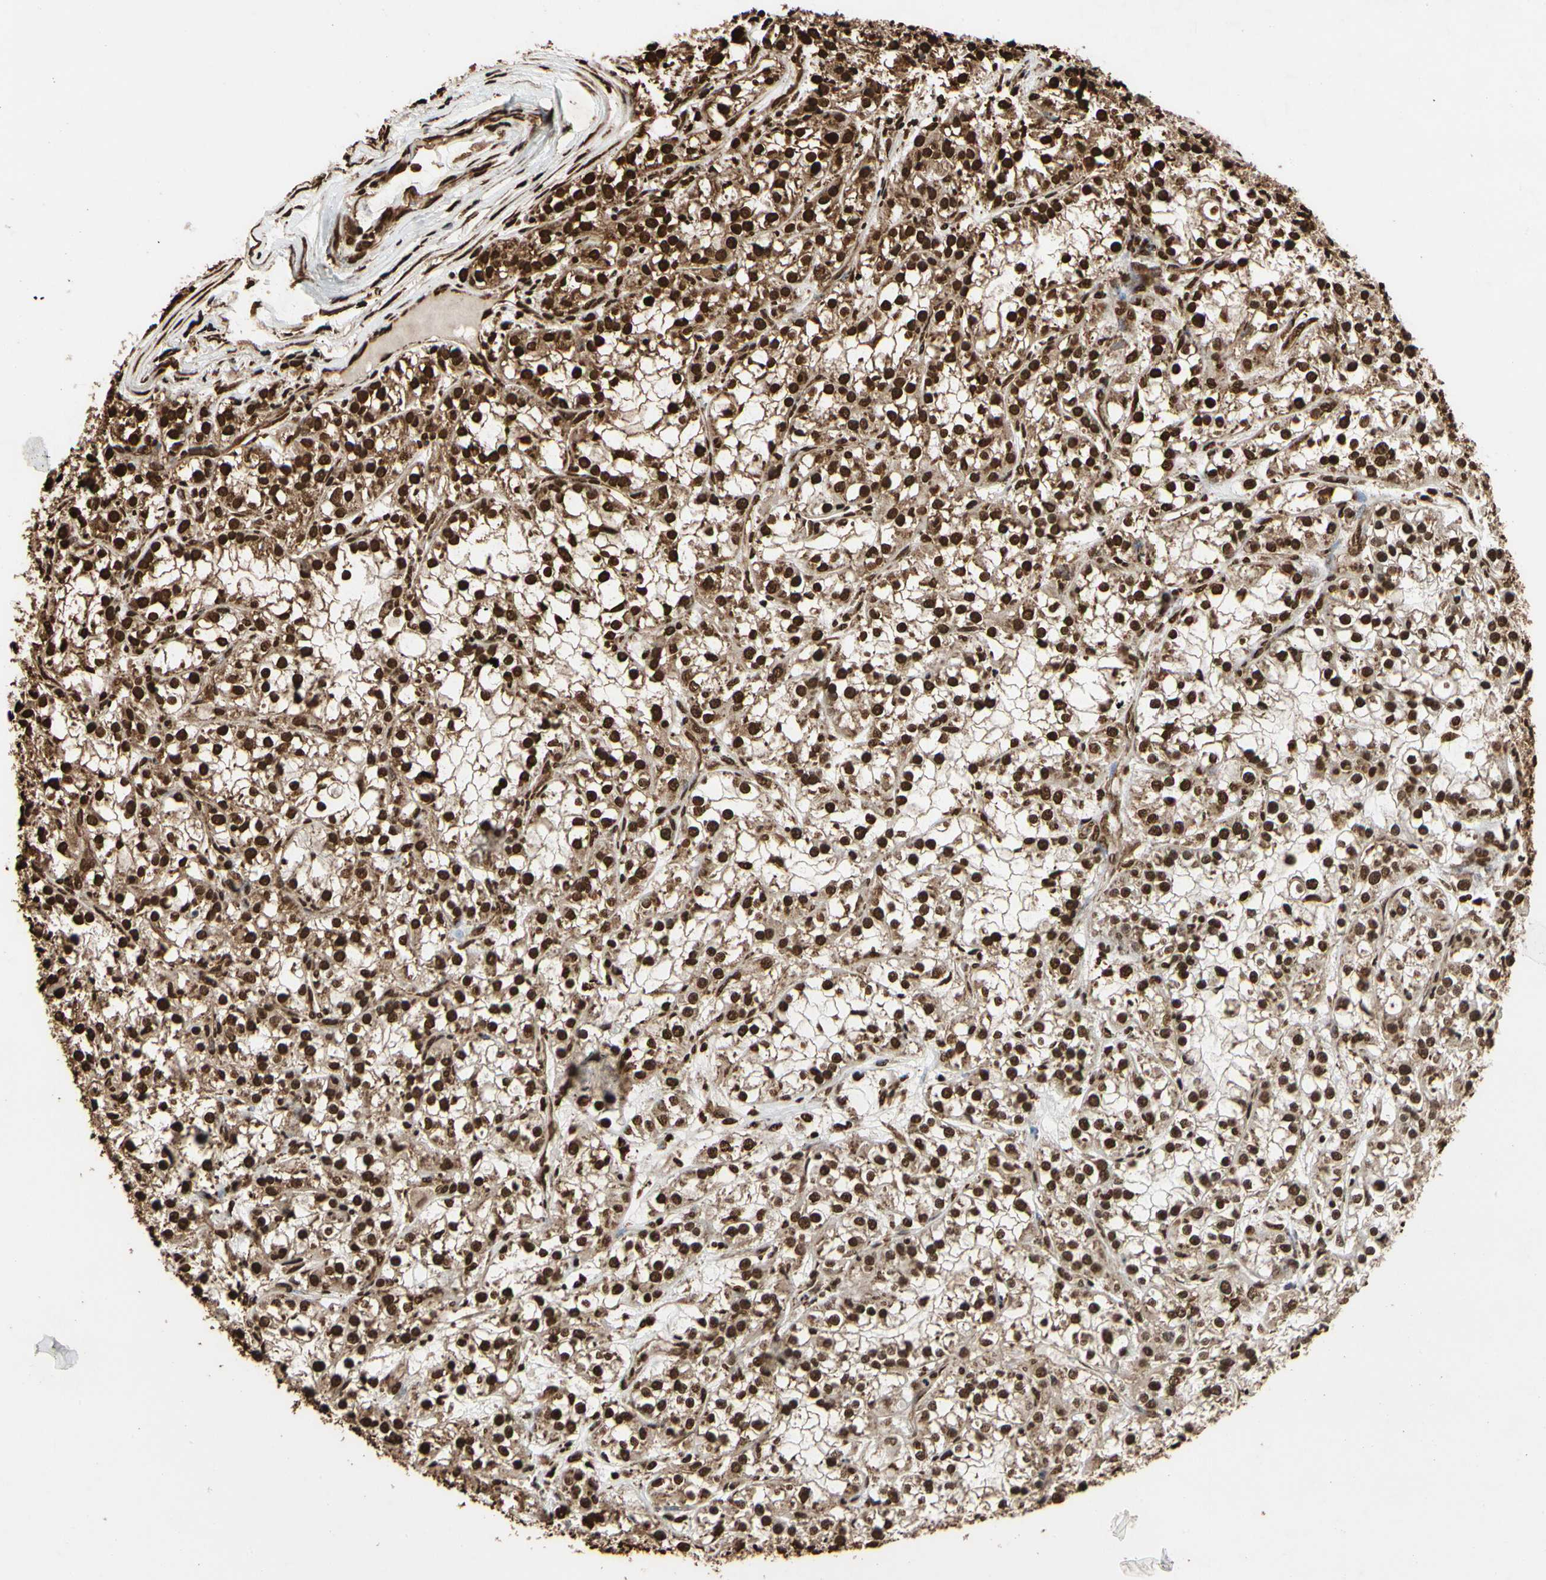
{"staining": {"intensity": "strong", "quantity": ">75%", "location": "cytoplasmic/membranous,nuclear"}, "tissue": "renal cancer", "cell_type": "Tumor cells", "image_type": "cancer", "snomed": [{"axis": "morphology", "description": "Adenocarcinoma, NOS"}, {"axis": "topography", "description": "Kidney"}], "caption": "High-power microscopy captured an IHC photomicrograph of renal adenocarcinoma, revealing strong cytoplasmic/membranous and nuclear positivity in approximately >75% of tumor cells. Immunohistochemistry (ihc) stains the protein of interest in brown and the nuclei are stained blue.", "gene": "HNRNPK", "patient": {"sex": "female", "age": 52}}